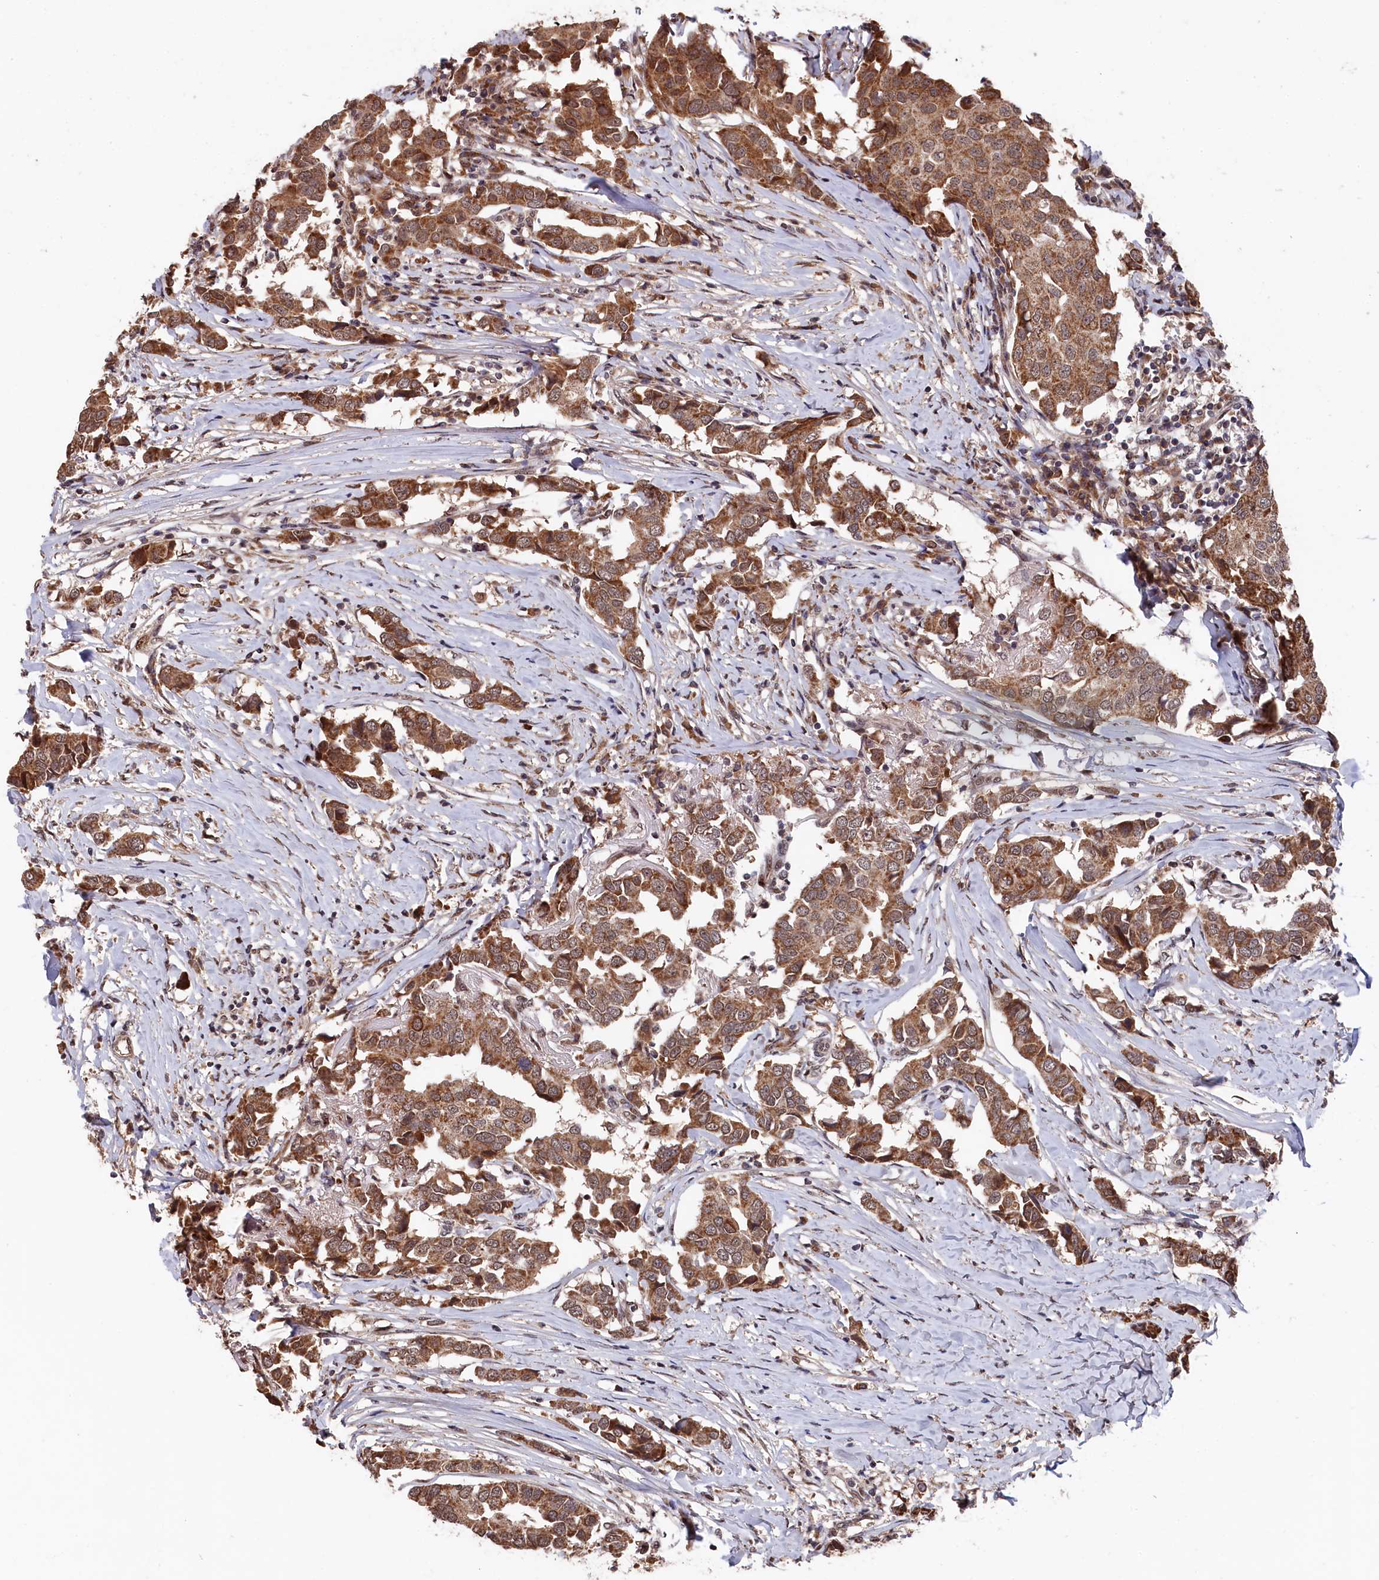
{"staining": {"intensity": "moderate", "quantity": ">75%", "location": "cytoplasmic/membranous"}, "tissue": "breast cancer", "cell_type": "Tumor cells", "image_type": "cancer", "snomed": [{"axis": "morphology", "description": "Duct carcinoma"}, {"axis": "topography", "description": "Breast"}], "caption": "The image displays immunohistochemical staining of breast cancer. There is moderate cytoplasmic/membranous staining is seen in about >75% of tumor cells.", "gene": "CLPX", "patient": {"sex": "female", "age": 80}}